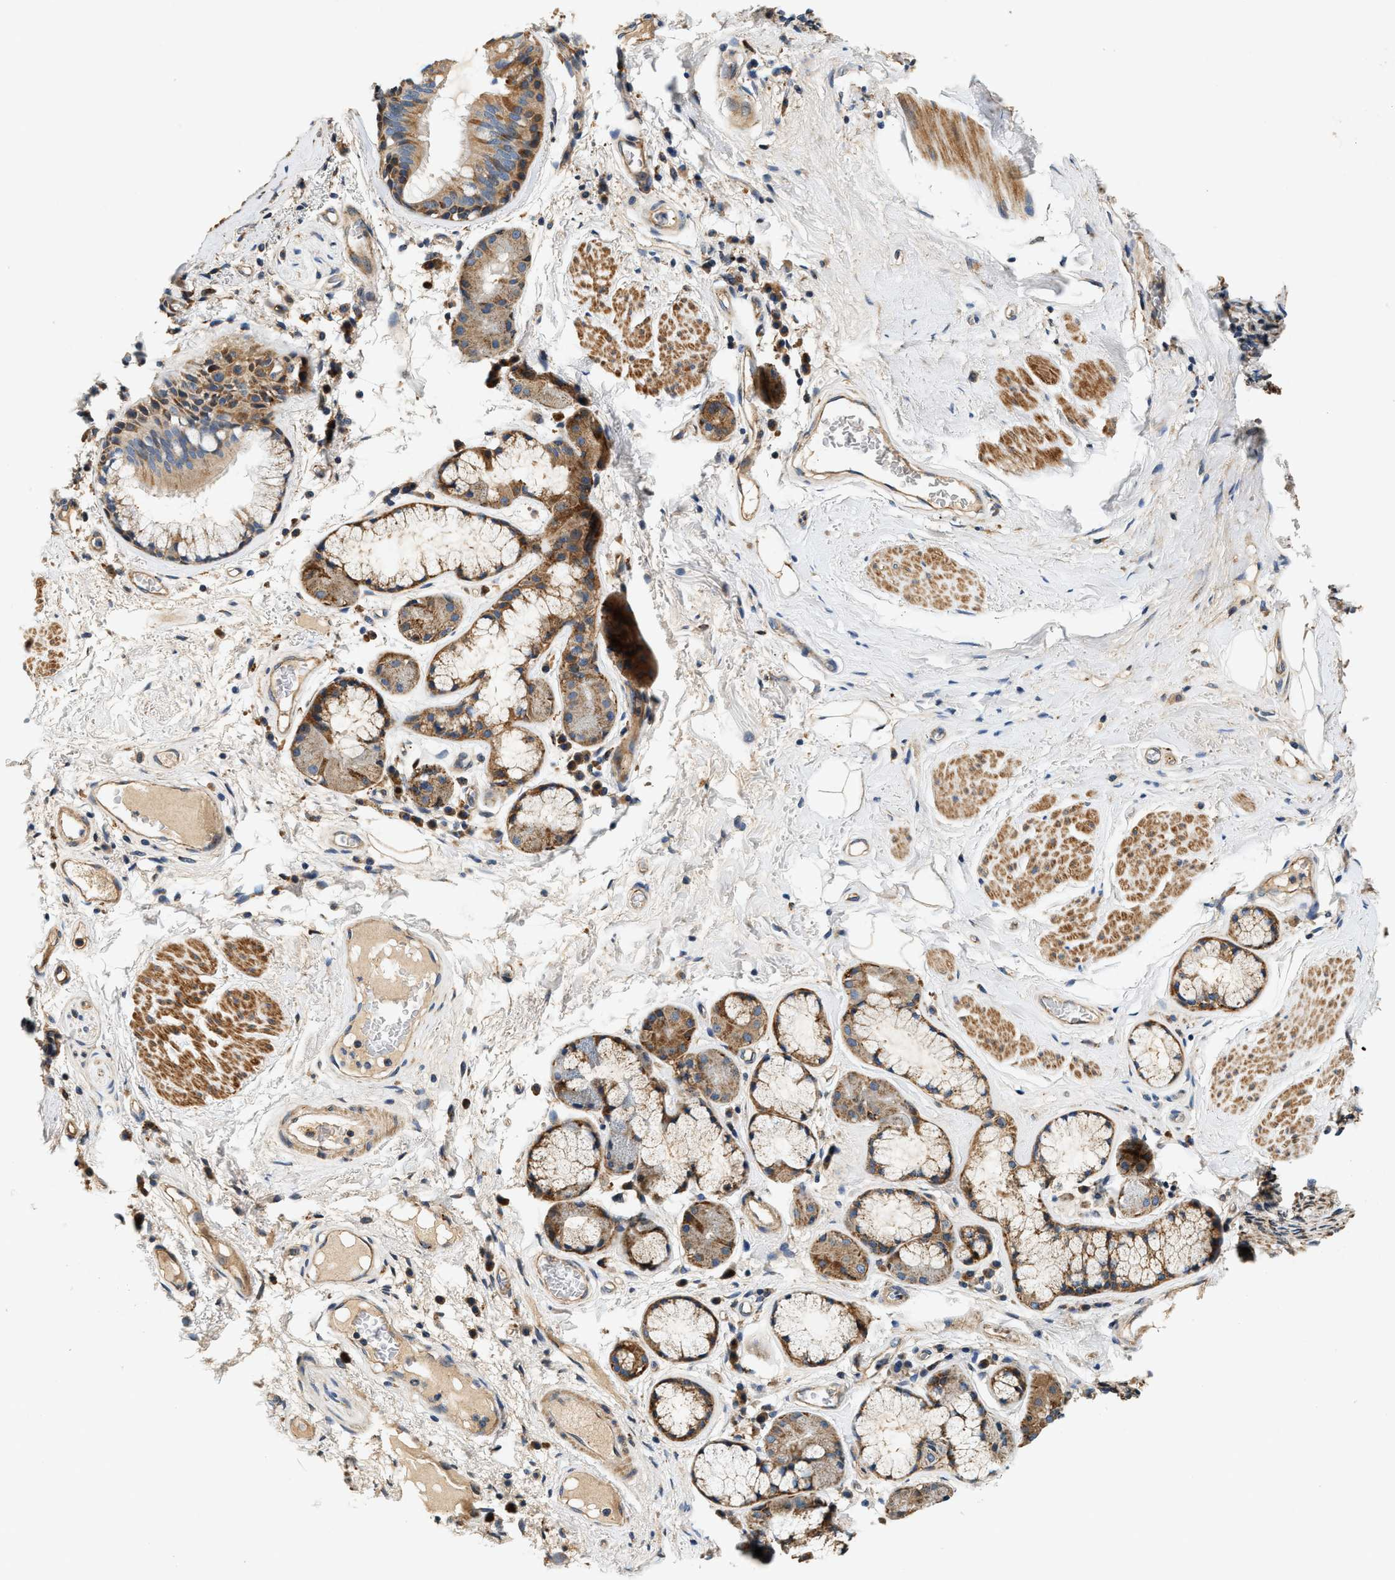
{"staining": {"intensity": "moderate", "quantity": ">75%", "location": "cytoplasmic/membranous"}, "tissue": "bronchus", "cell_type": "Respiratory epithelial cells", "image_type": "normal", "snomed": [{"axis": "morphology", "description": "Normal tissue, NOS"}, {"axis": "topography", "description": "Cartilage tissue"}], "caption": "High-magnification brightfield microscopy of unremarkable bronchus stained with DAB (brown) and counterstained with hematoxylin (blue). respiratory epithelial cells exhibit moderate cytoplasmic/membranous positivity is present in about>75% of cells. The staining was performed using DAB (3,3'-diaminobenzidine), with brown indicating positive protein expression. Nuclei are stained blue with hematoxylin.", "gene": "DUSP10", "patient": {"sex": "female", "age": 63}}